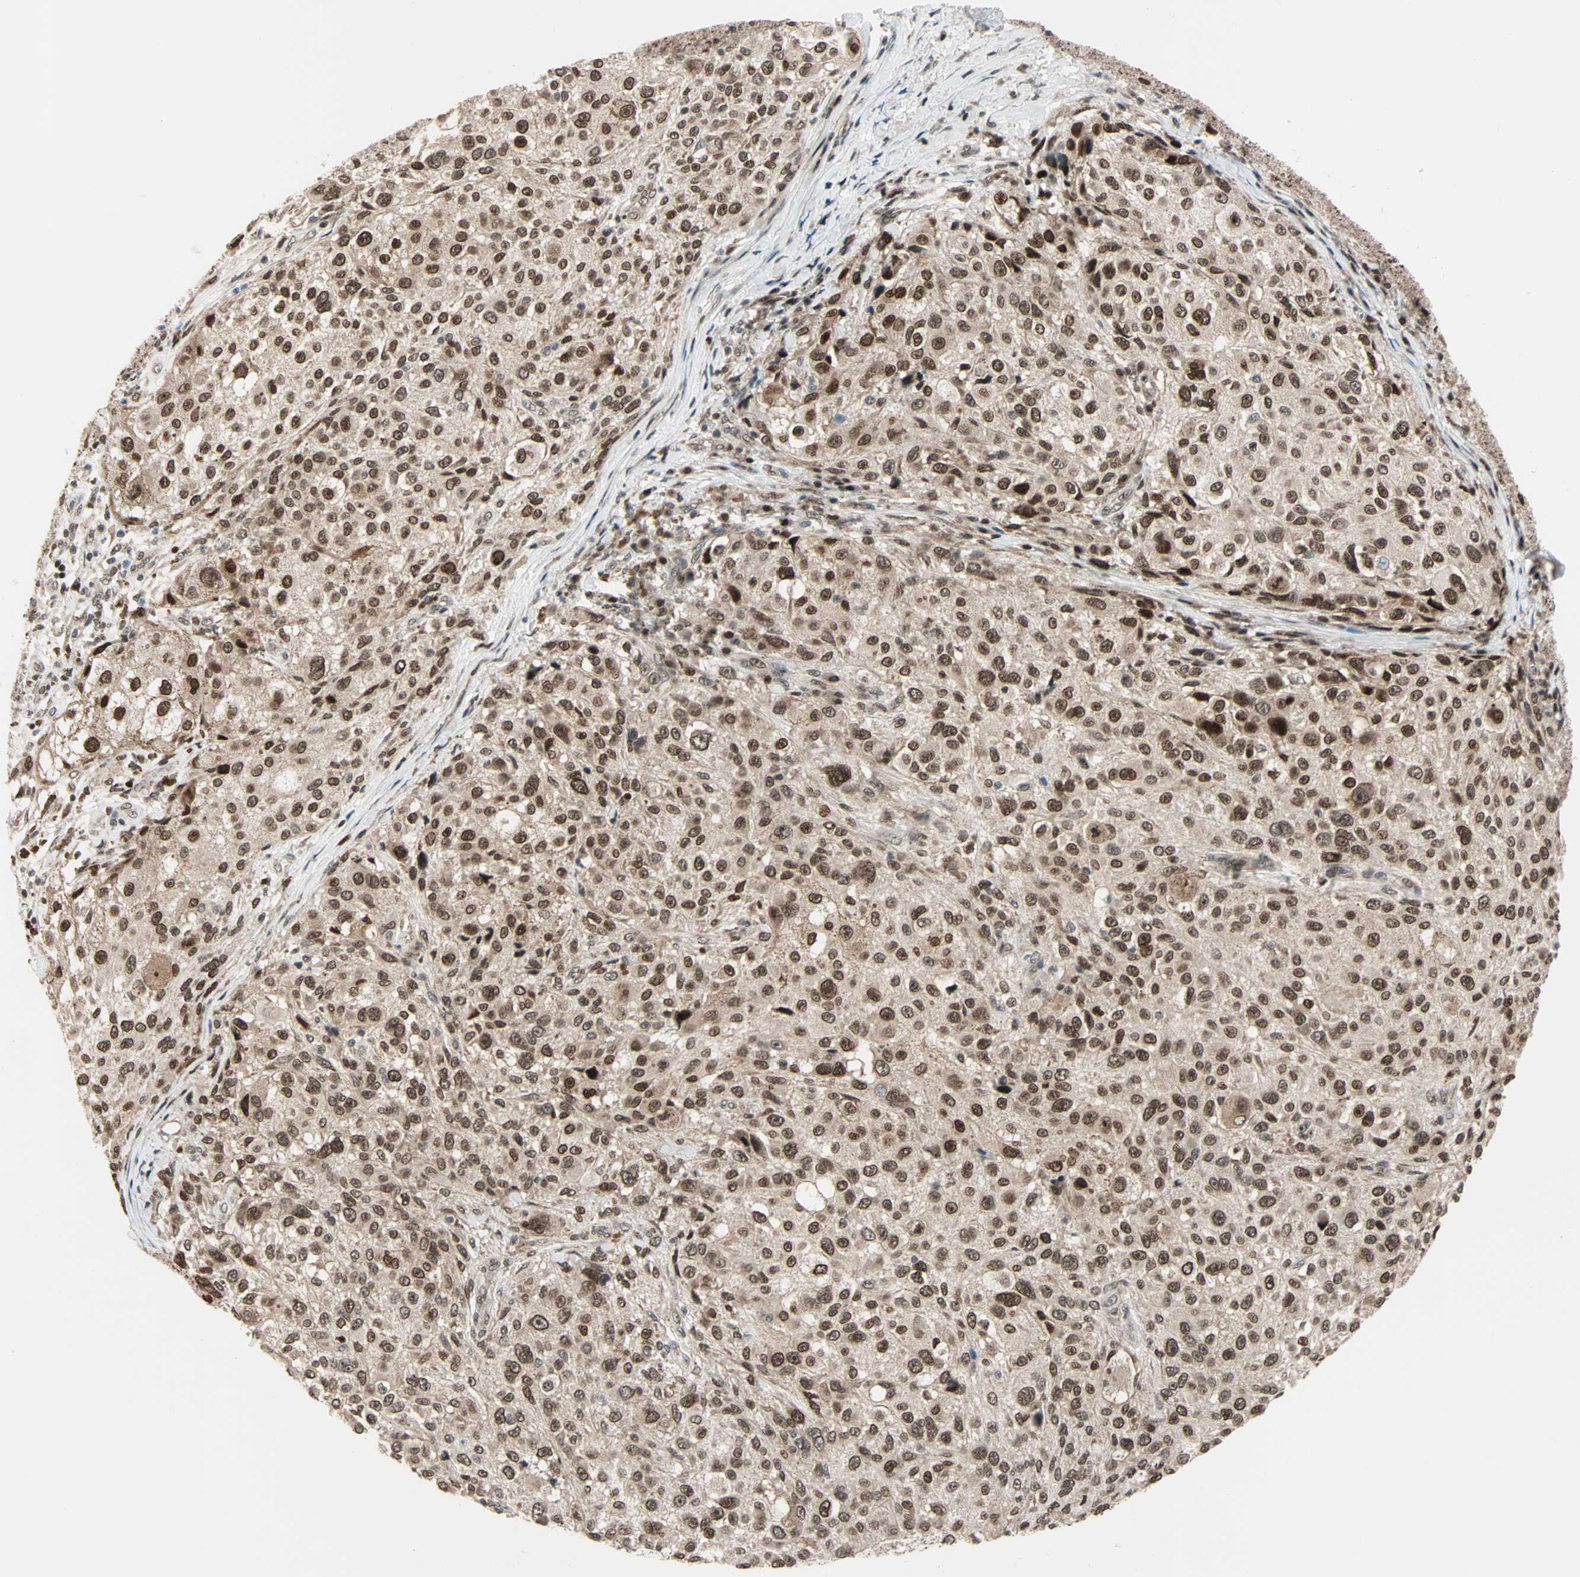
{"staining": {"intensity": "strong", "quantity": ">75%", "location": "cytoplasmic/membranous,nuclear"}, "tissue": "melanoma", "cell_type": "Tumor cells", "image_type": "cancer", "snomed": [{"axis": "morphology", "description": "Necrosis, NOS"}, {"axis": "morphology", "description": "Malignant melanoma, NOS"}, {"axis": "topography", "description": "Skin"}], "caption": "Immunohistochemistry staining of malignant melanoma, which exhibits high levels of strong cytoplasmic/membranous and nuclear positivity in approximately >75% of tumor cells indicating strong cytoplasmic/membranous and nuclear protein expression. The staining was performed using DAB (brown) for protein detection and nuclei were counterstained in hematoxylin (blue).", "gene": "CBX4", "patient": {"sex": "female", "age": 87}}